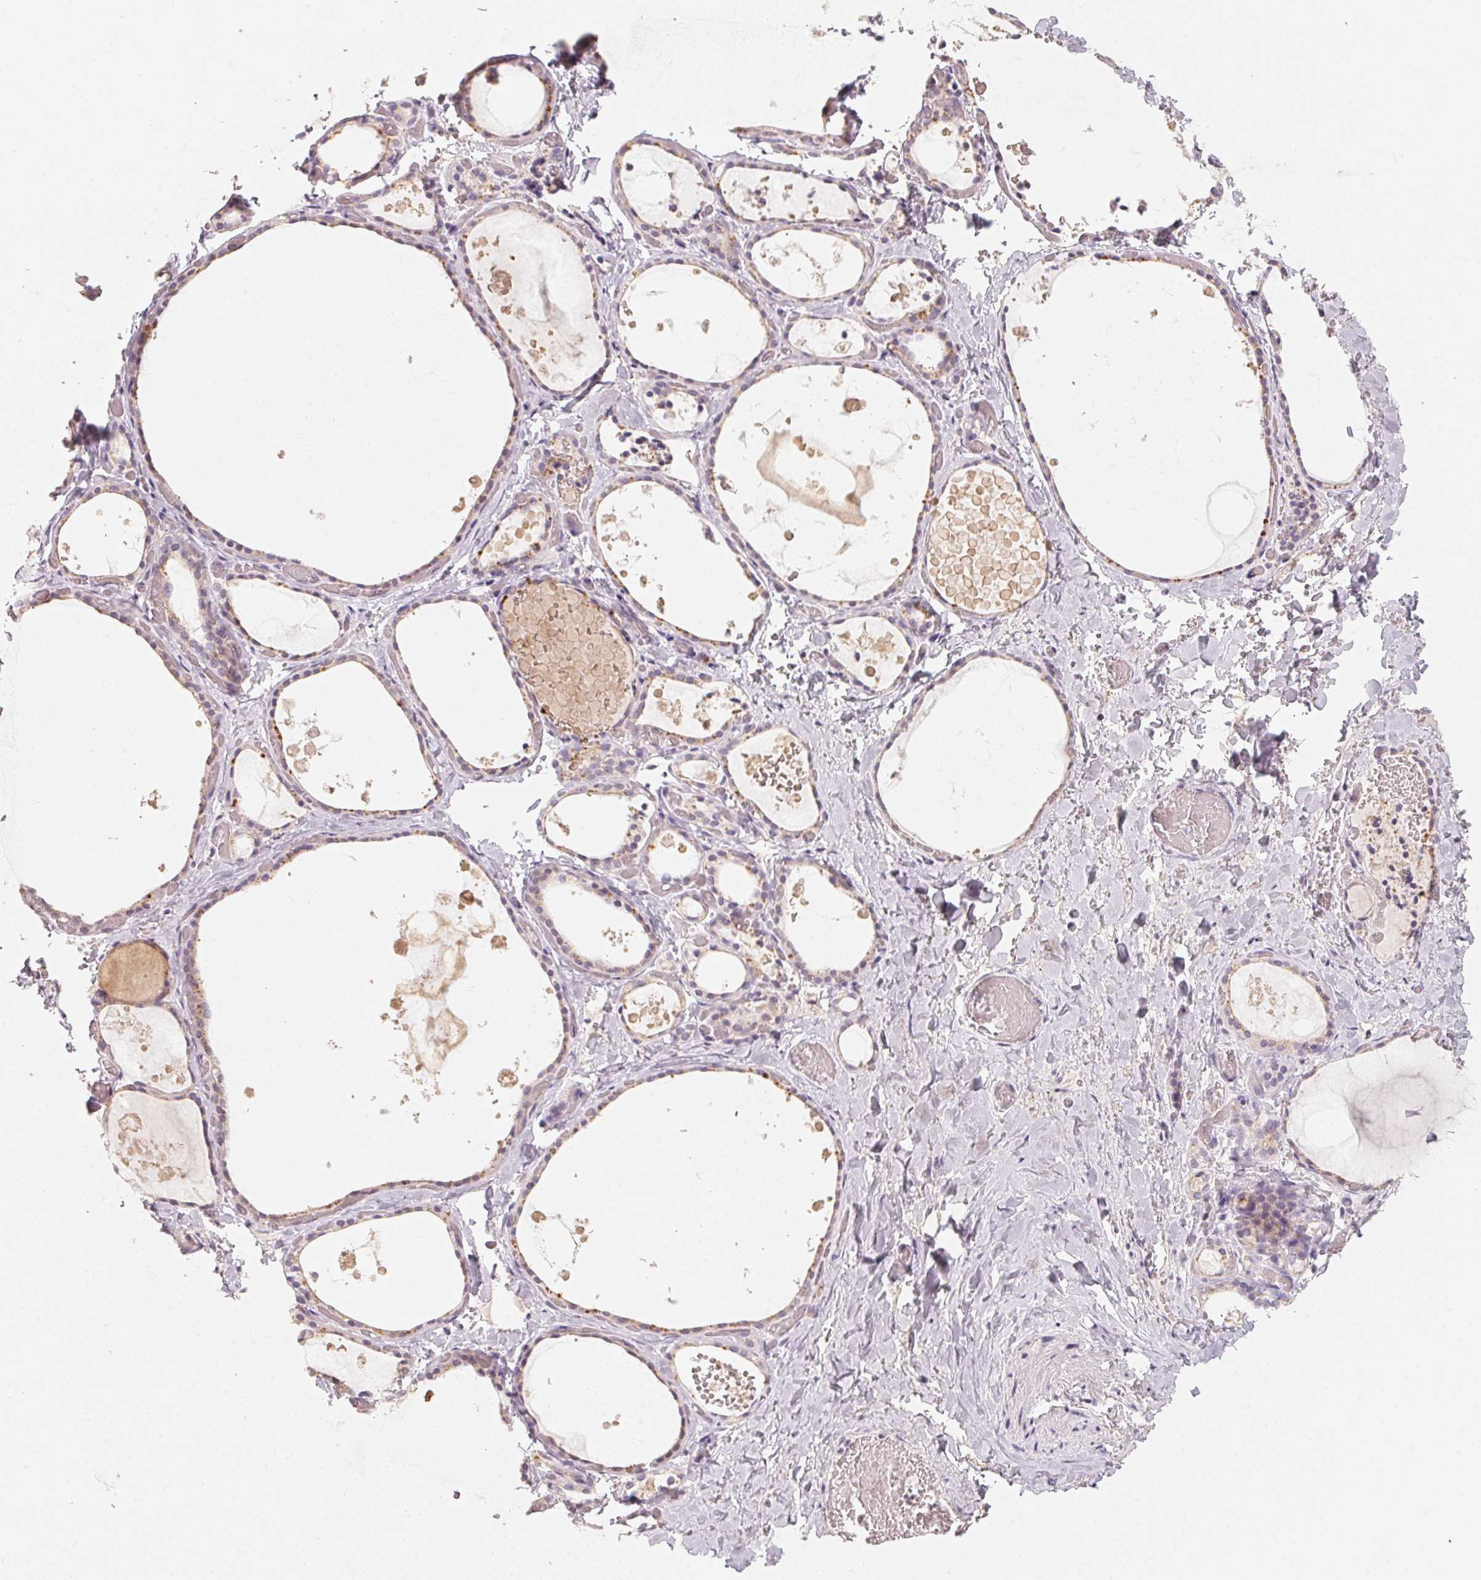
{"staining": {"intensity": "weak", "quantity": "<25%", "location": "cytoplasmic/membranous"}, "tissue": "thyroid gland", "cell_type": "Glandular cells", "image_type": "normal", "snomed": [{"axis": "morphology", "description": "Normal tissue, NOS"}, {"axis": "topography", "description": "Thyroid gland"}], "caption": "DAB immunohistochemical staining of normal thyroid gland shows no significant staining in glandular cells.", "gene": "TREH", "patient": {"sex": "female", "age": 56}}